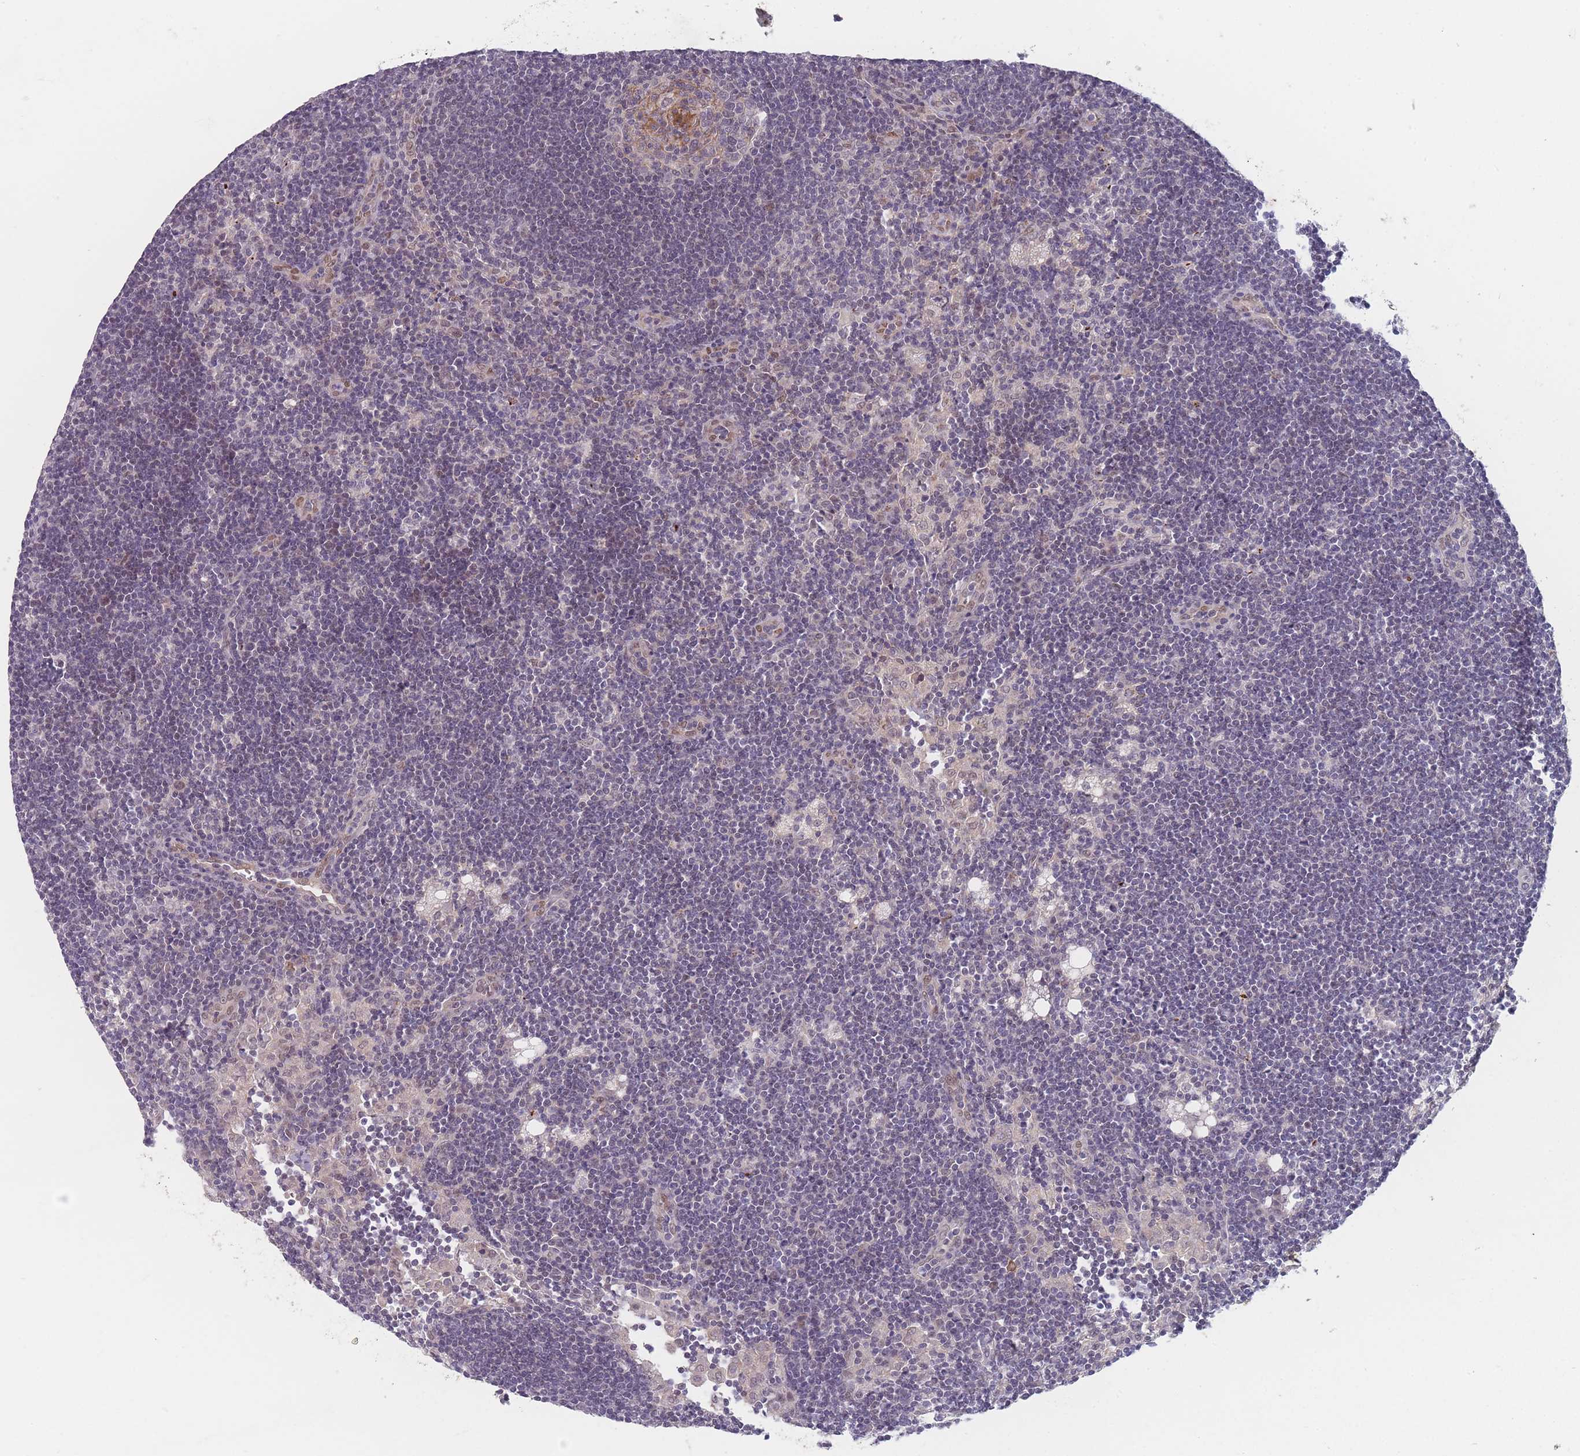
{"staining": {"intensity": "negative", "quantity": "none", "location": "none"}, "tissue": "lymph node", "cell_type": "Germinal center cells", "image_type": "normal", "snomed": [{"axis": "morphology", "description": "Normal tissue, NOS"}, {"axis": "topography", "description": "Lymph node"}], "caption": "Germinal center cells show no significant protein expression in normal lymph node.", "gene": "ANKRD10", "patient": {"sex": "male", "age": 24}}